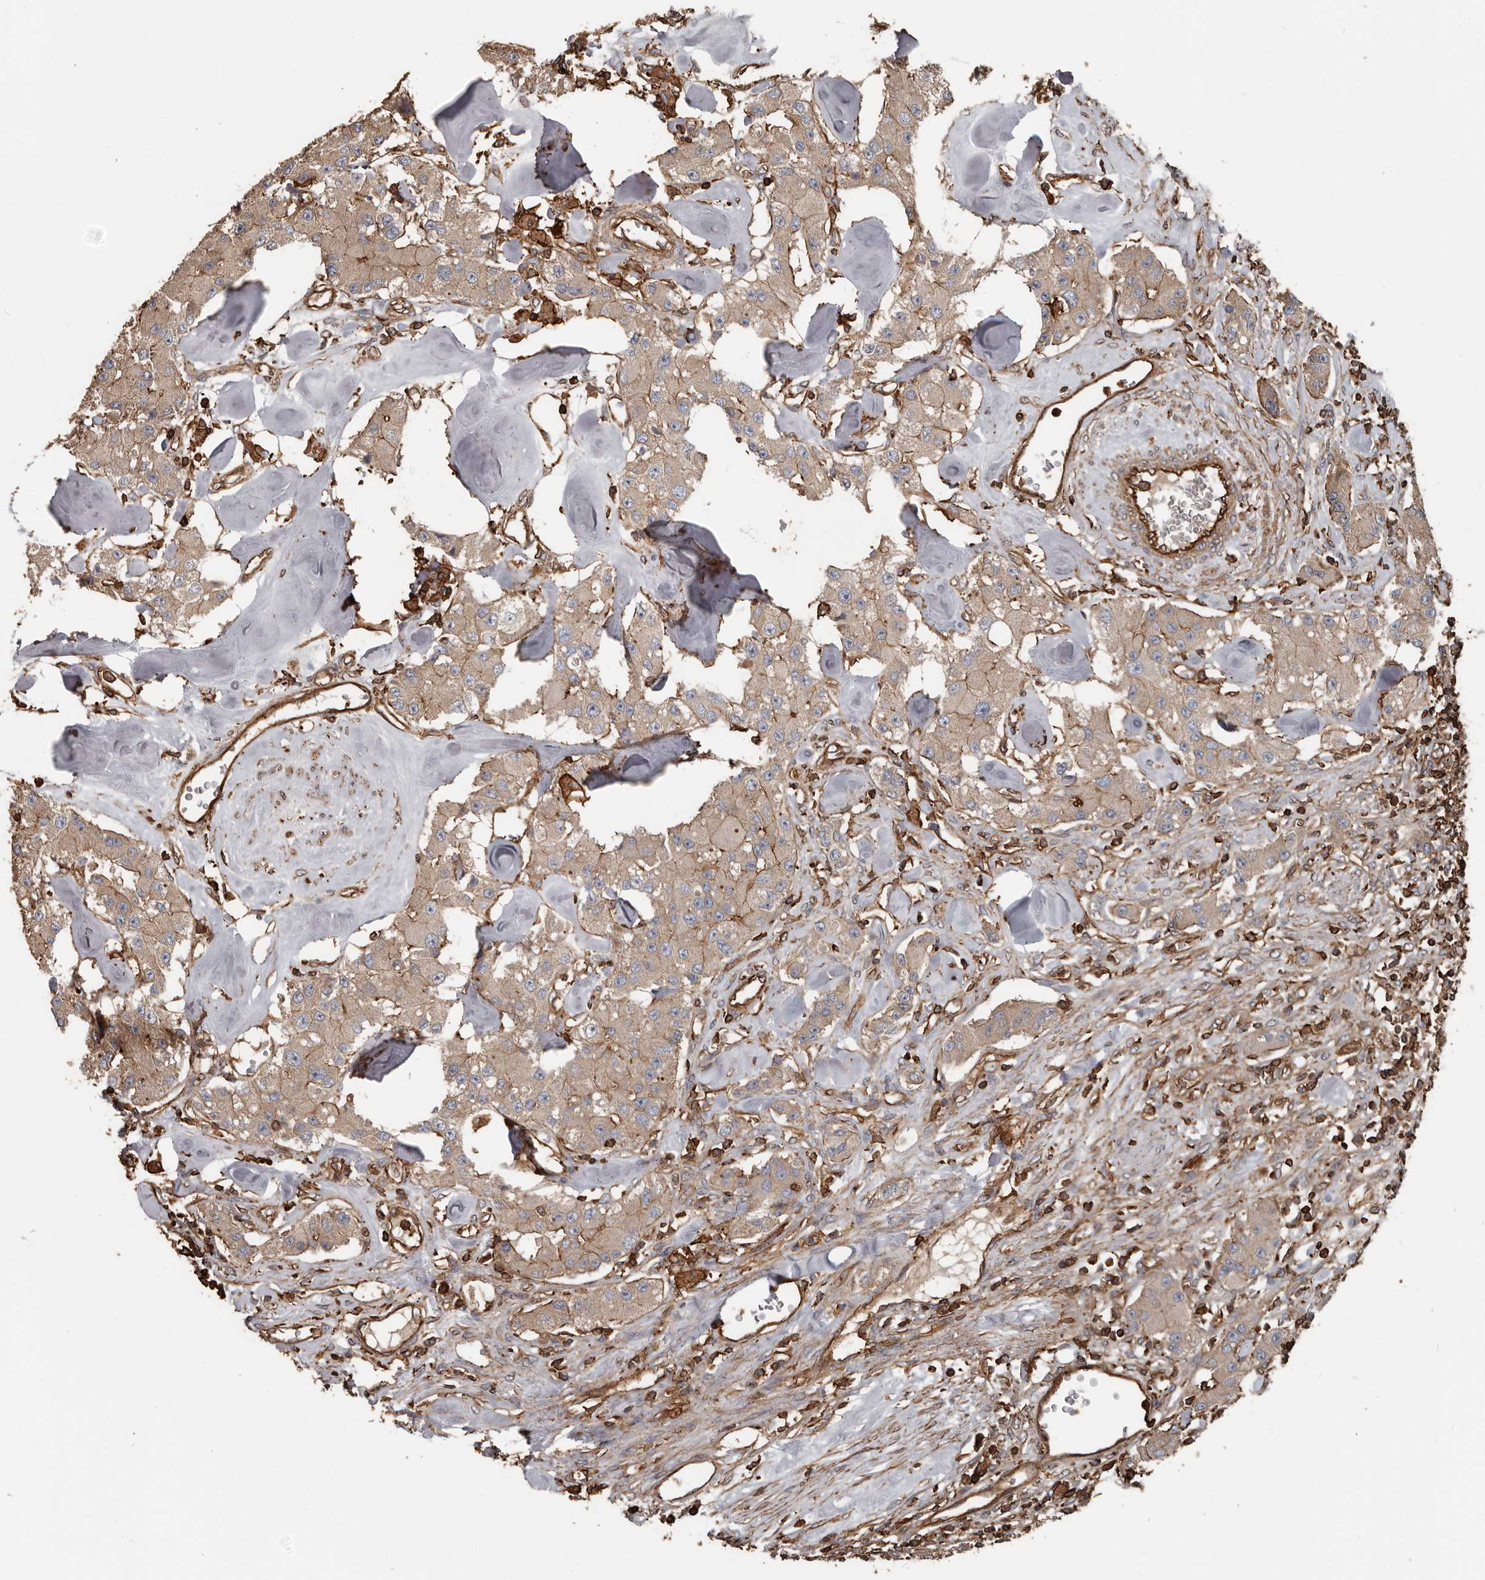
{"staining": {"intensity": "weak", "quantity": ">75%", "location": "cytoplasmic/membranous"}, "tissue": "carcinoid", "cell_type": "Tumor cells", "image_type": "cancer", "snomed": [{"axis": "morphology", "description": "Carcinoid, malignant, NOS"}, {"axis": "topography", "description": "Pancreas"}], "caption": "Immunohistochemistry histopathology image of neoplastic tissue: carcinoid (malignant) stained using immunohistochemistry (IHC) displays low levels of weak protein expression localized specifically in the cytoplasmic/membranous of tumor cells, appearing as a cytoplasmic/membranous brown color.", "gene": "DENND6B", "patient": {"sex": "male", "age": 41}}